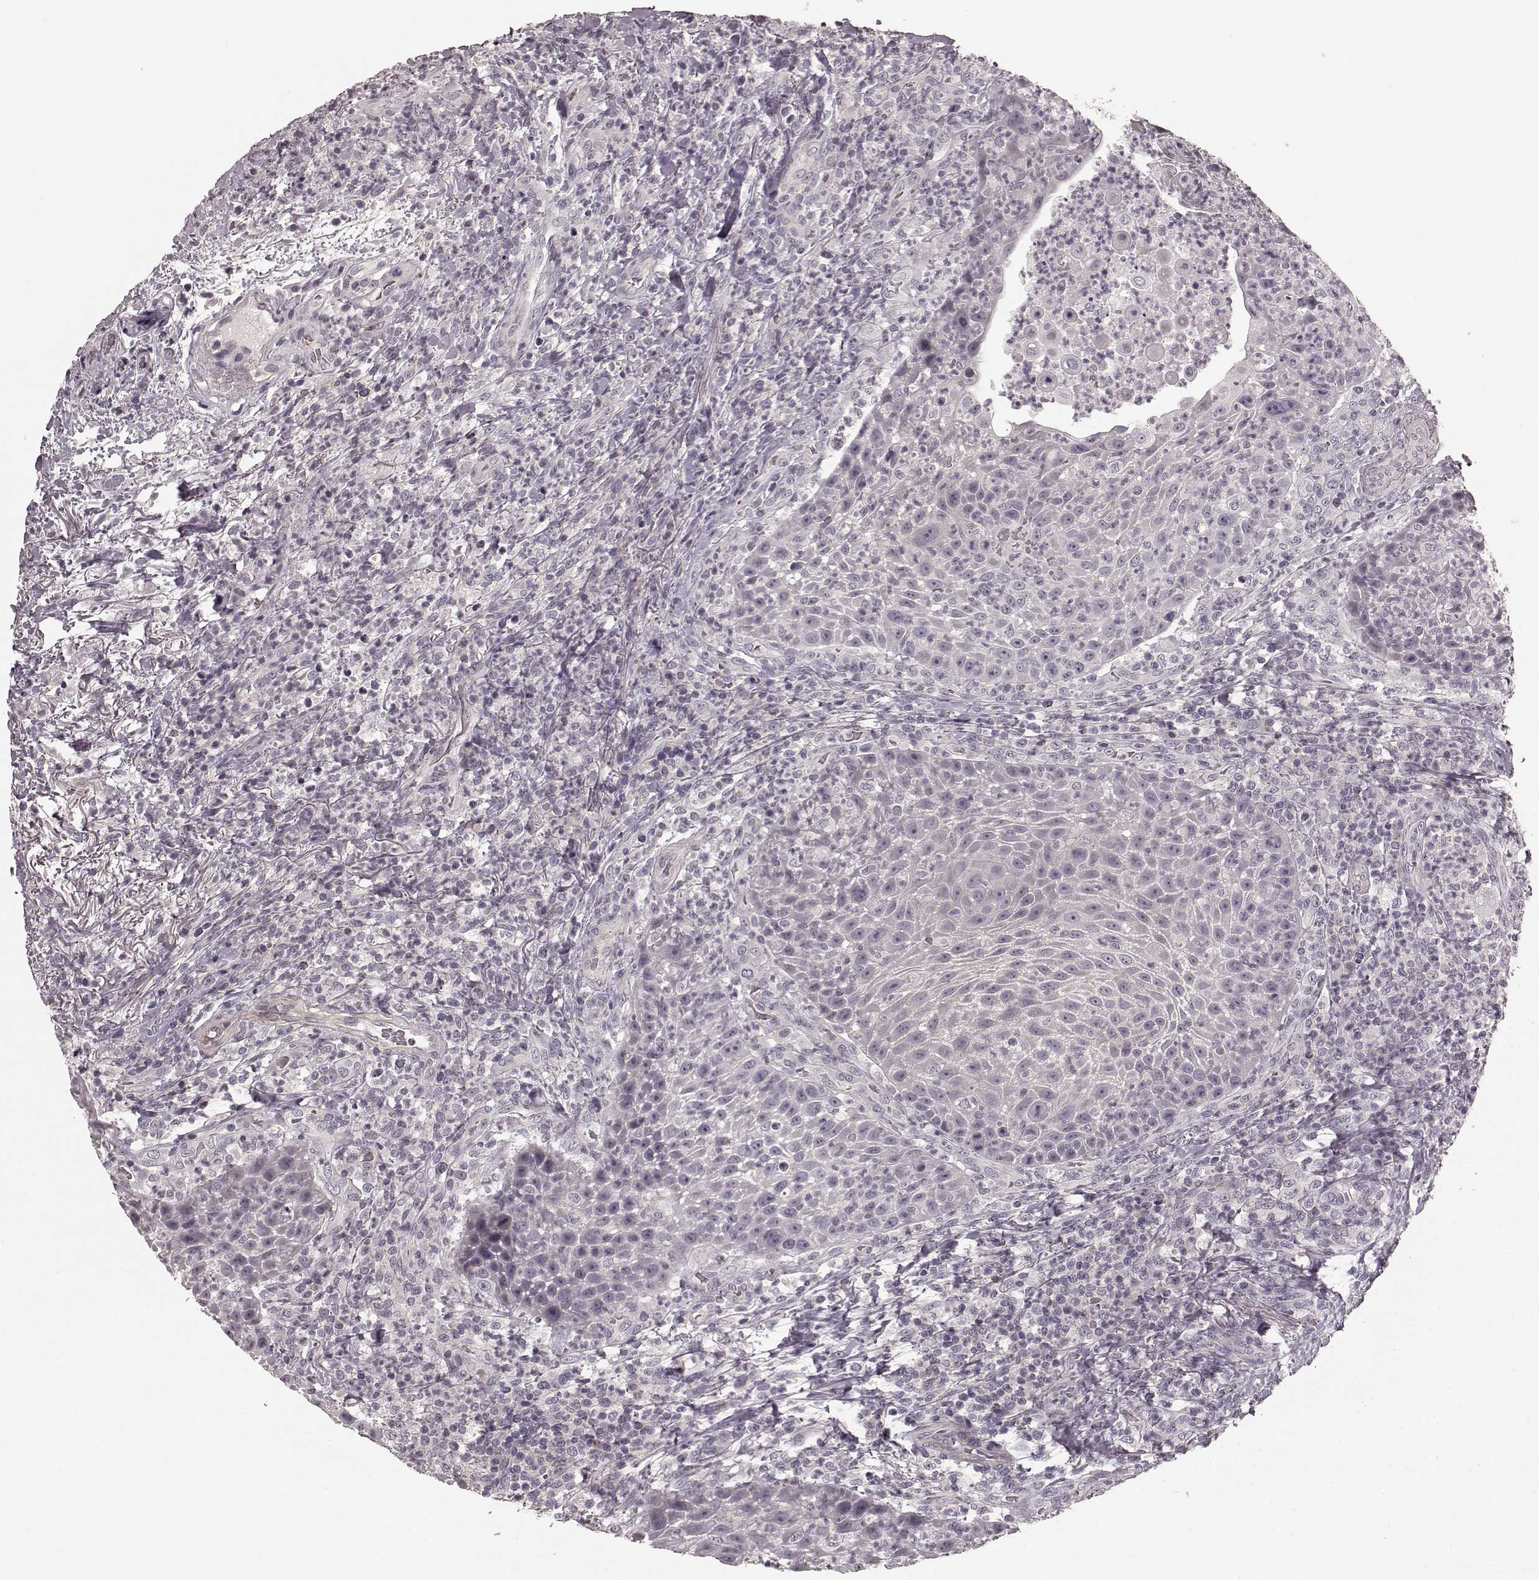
{"staining": {"intensity": "negative", "quantity": "none", "location": "none"}, "tissue": "head and neck cancer", "cell_type": "Tumor cells", "image_type": "cancer", "snomed": [{"axis": "morphology", "description": "Squamous cell carcinoma, NOS"}, {"axis": "topography", "description": "Head-Neck"}], "caption": "There is no significant expression in tumor cells of head and neck cancer (squamous cell carcinoma). (DAB IHC visualized using brightfield microscopy, high magnification).", "gene": "PRKCE", "patient": {"sex": "male", "age": 69}}